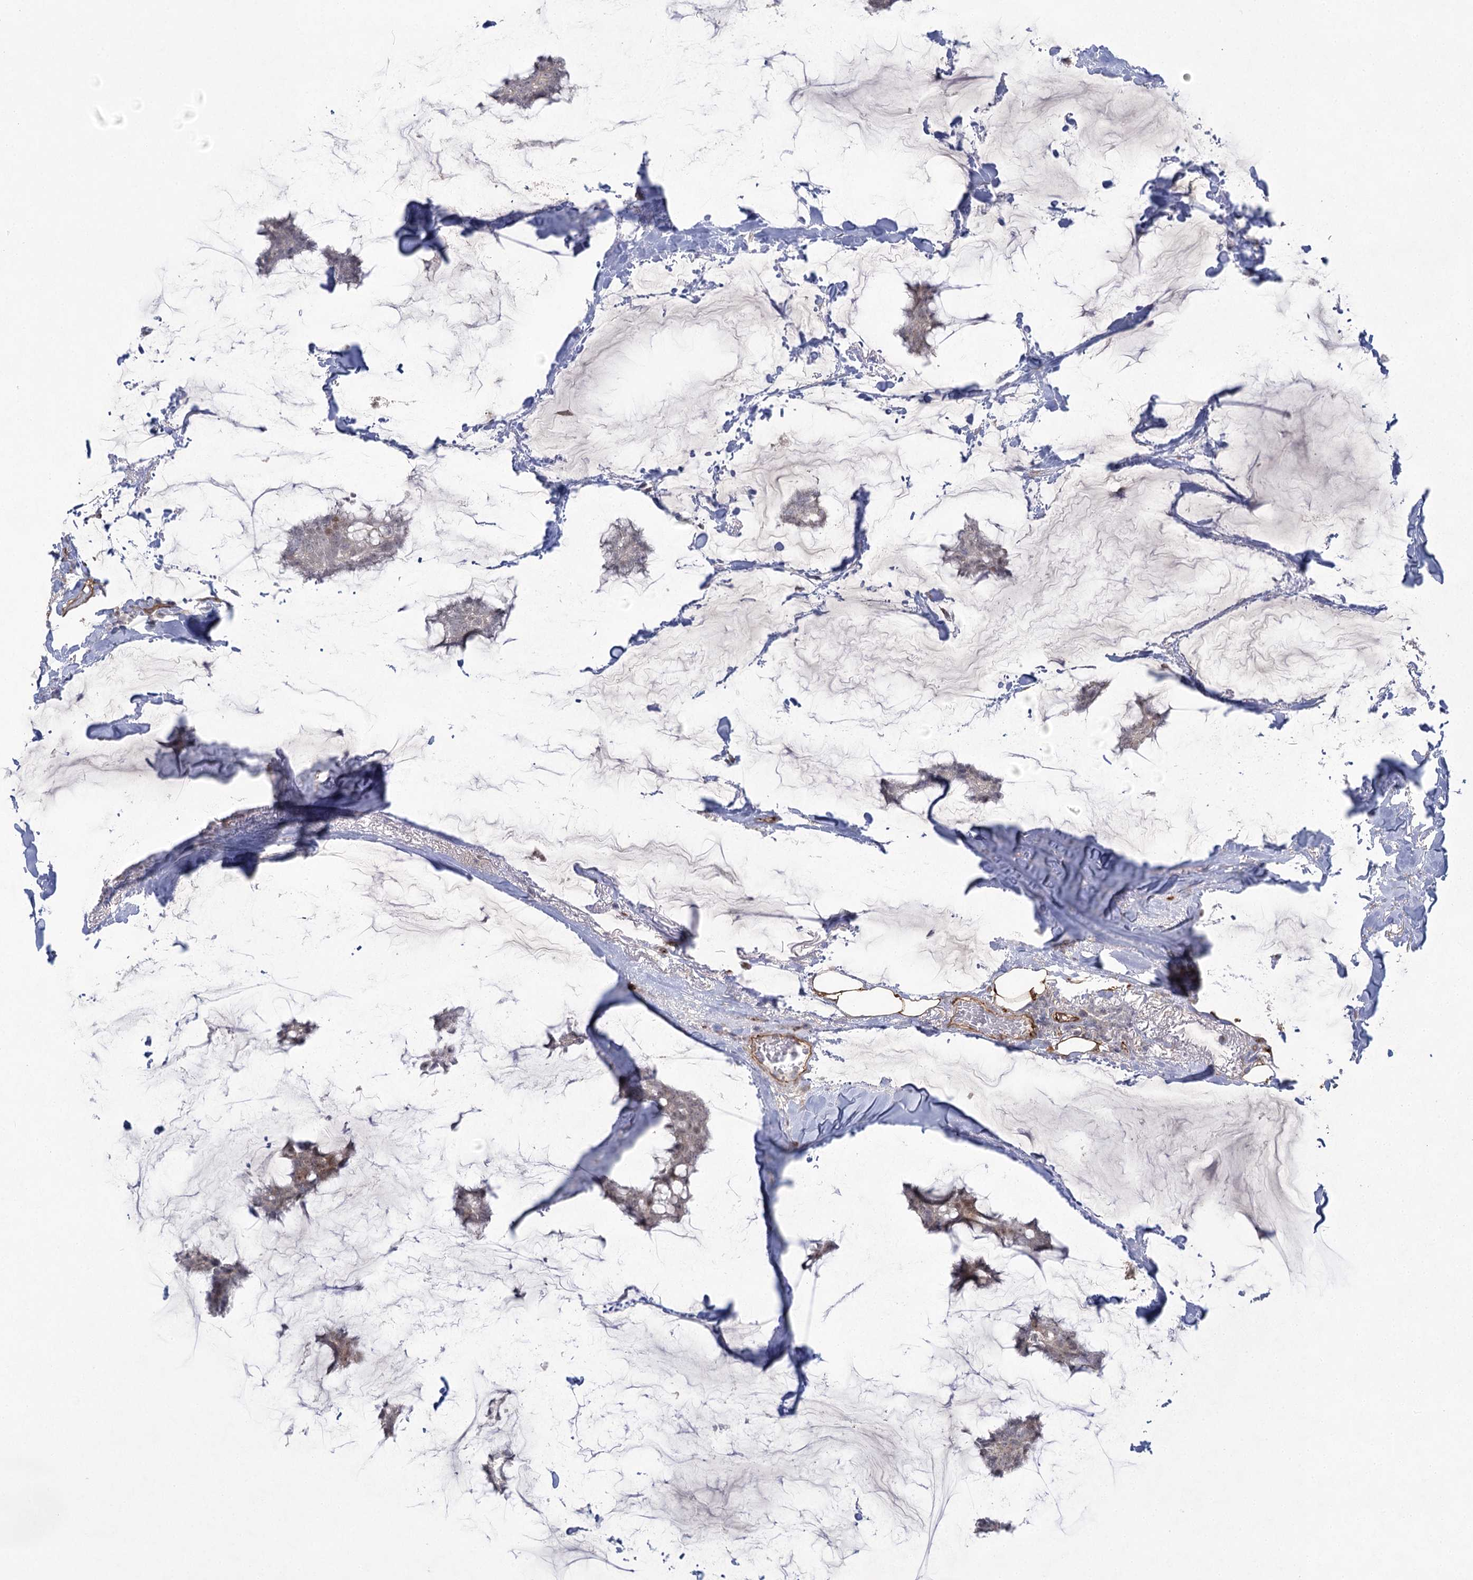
{"staining": {"intensity": "weak", "quantity": "25%-75%", "location": "nuclear"}, "tissue": "breast cancer", "cell_type": "Tumor cells", "image_type": "cancer", "snomed": [{"axis": "morphology", "description": "Duct carcinoma"}, {"axis": "topography", "description": "Breast"}], "caption": "Protein expression analysis of human breast cancer reveals weak nuclear expression in about 25%-75% of tumor cells.", "gene": "AMTN", "patient": {"sex": "female", "age": 93}}